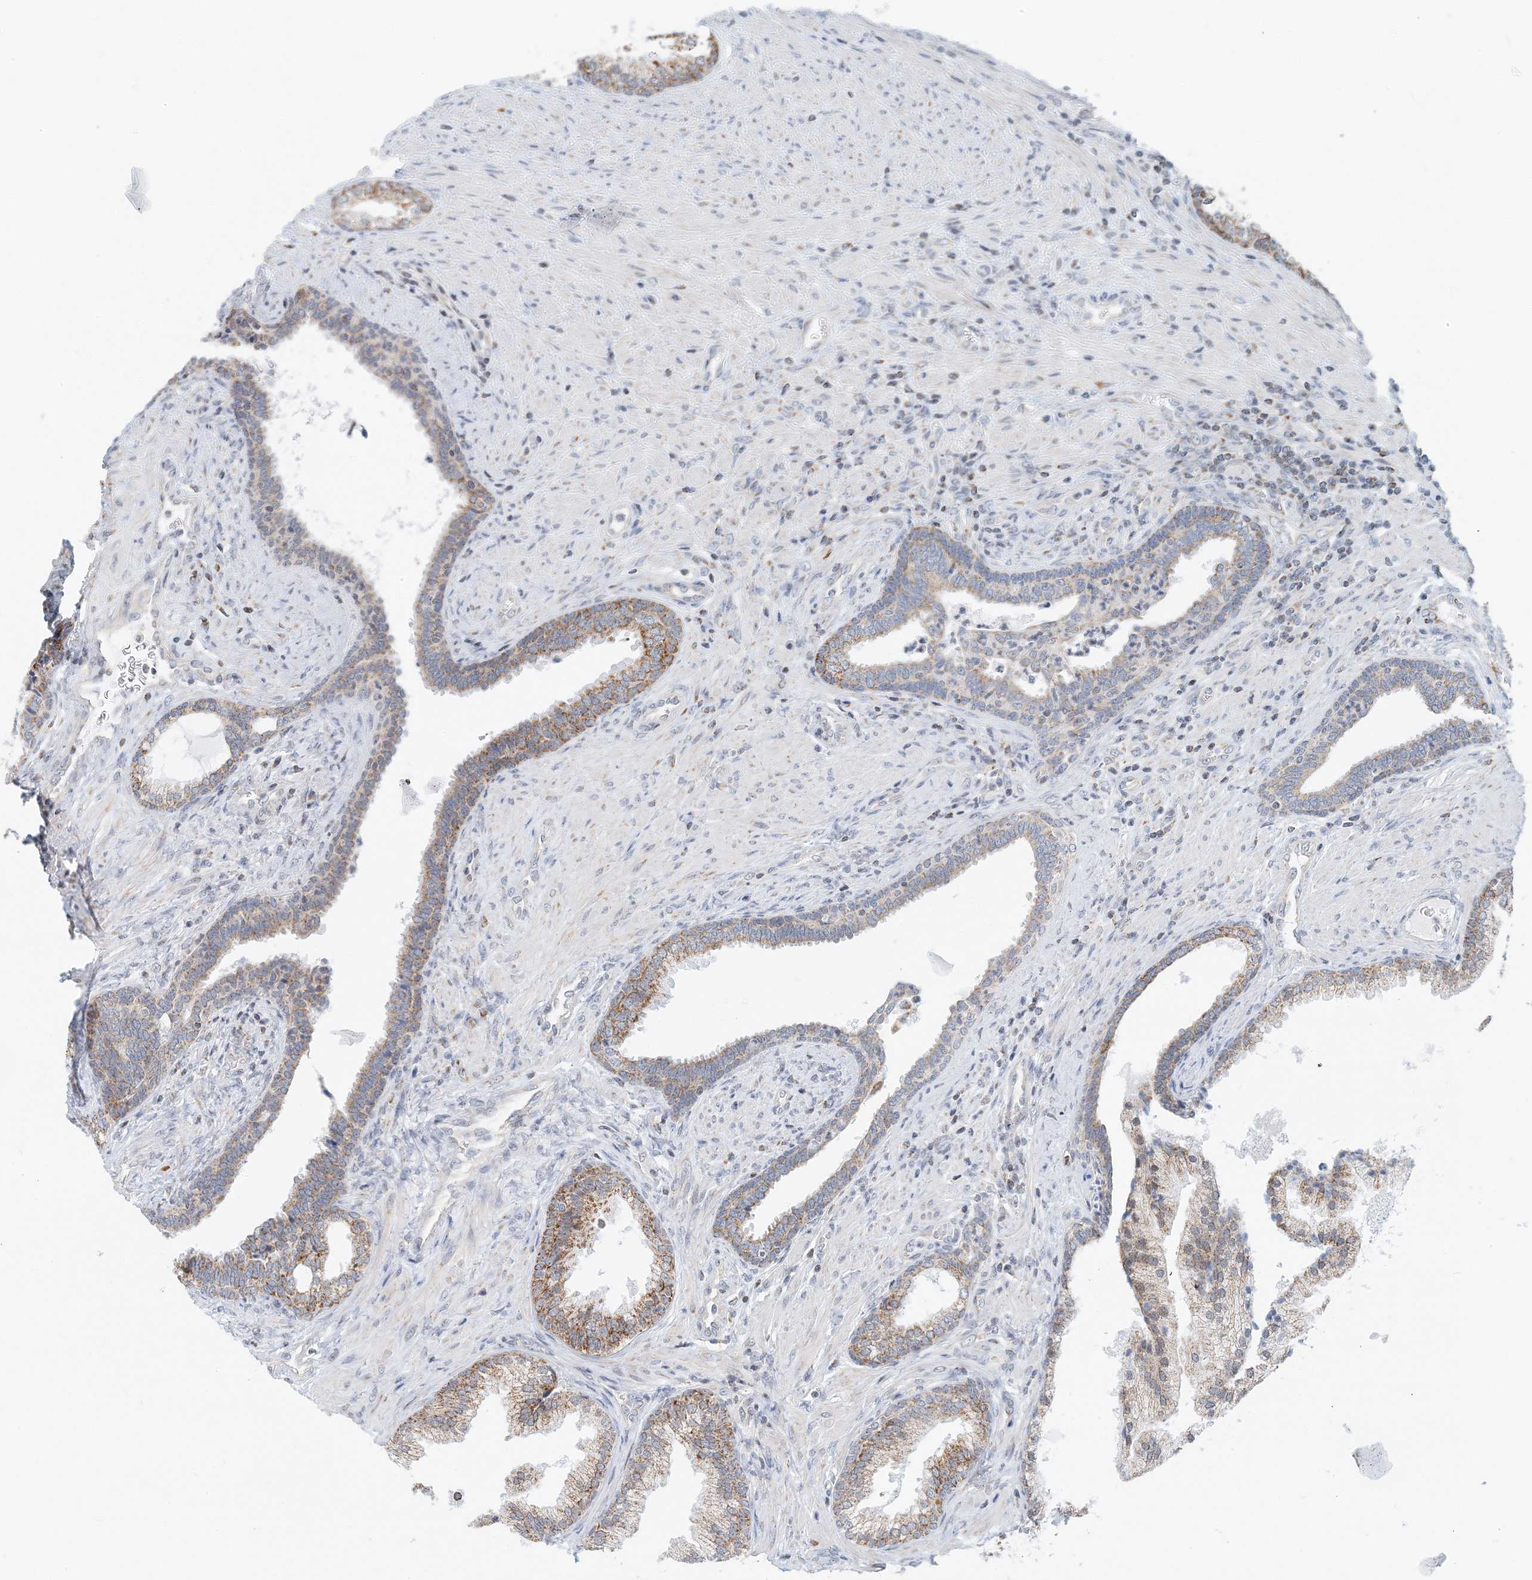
{"staining": {"intensity": "moderate", "quantity": "25%-75%", "location": "cytoplasmic/membranous"}, "tissue": "prostate", "cell_type": "Glandular cells", "image_type": "normal", "snomed": [{"axis": "morphology", "description": "Normal tissue, NOS"}, {"axis": "topography", "description": "Prostate"}], "caption": "A micrograph of human prostate stained for a protein displays moderate cytoplasmic/membranous brown staining in glandular cells. The staining was performed using DAB (3,3'-diaminobenzidine) to visualize the protein expression in brown, while the nuclei were stained in blue with hematoxylin (Magnification: 20x).", "gene": "BDH1", "patient": {"sex": "male", "age": 76}}